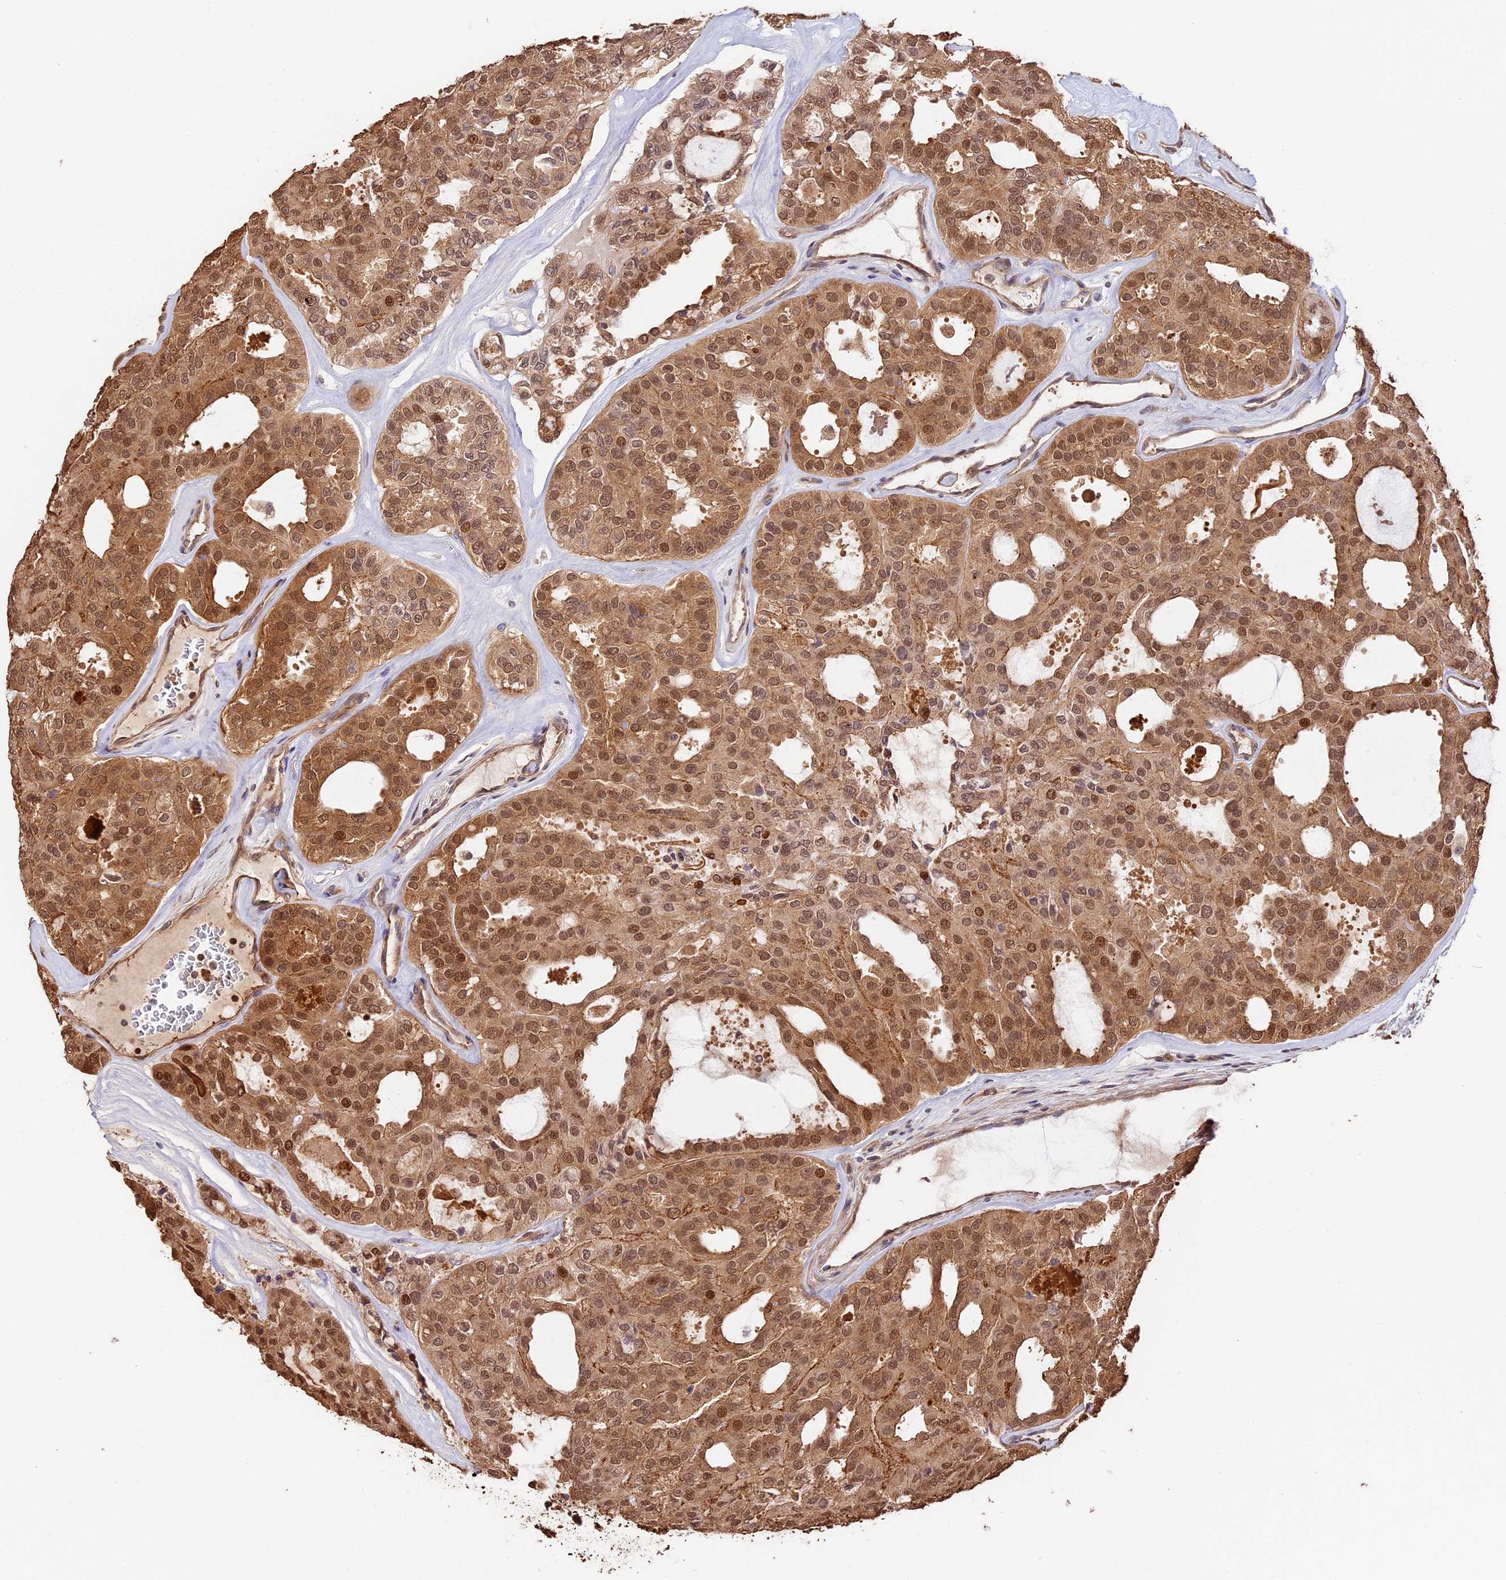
{"staining": {"intensity": "moderate", "quantity": ">75%", "location": "cytoplasmic/membranous,nuclear"}, "tissue": "thyroid cancer", "cell_type": "Tumor cells", "image_type": "cancer", "snomed": [{"axis": "morphology", "description": "Follicular adenoma carcinoma, NOS"}, {"axis": "topography", "description": "Thyroid gland"}], "caption": "IHC of human thyroid cancer (follicular adenoma carcinoma) exhibits medium levels of moderate cytoplasmic/membranous and nuclear expression in approximately >75% of tumor cells.", "gene": "PPP1R37", "patient": {"sex": "male", "age": 75}}